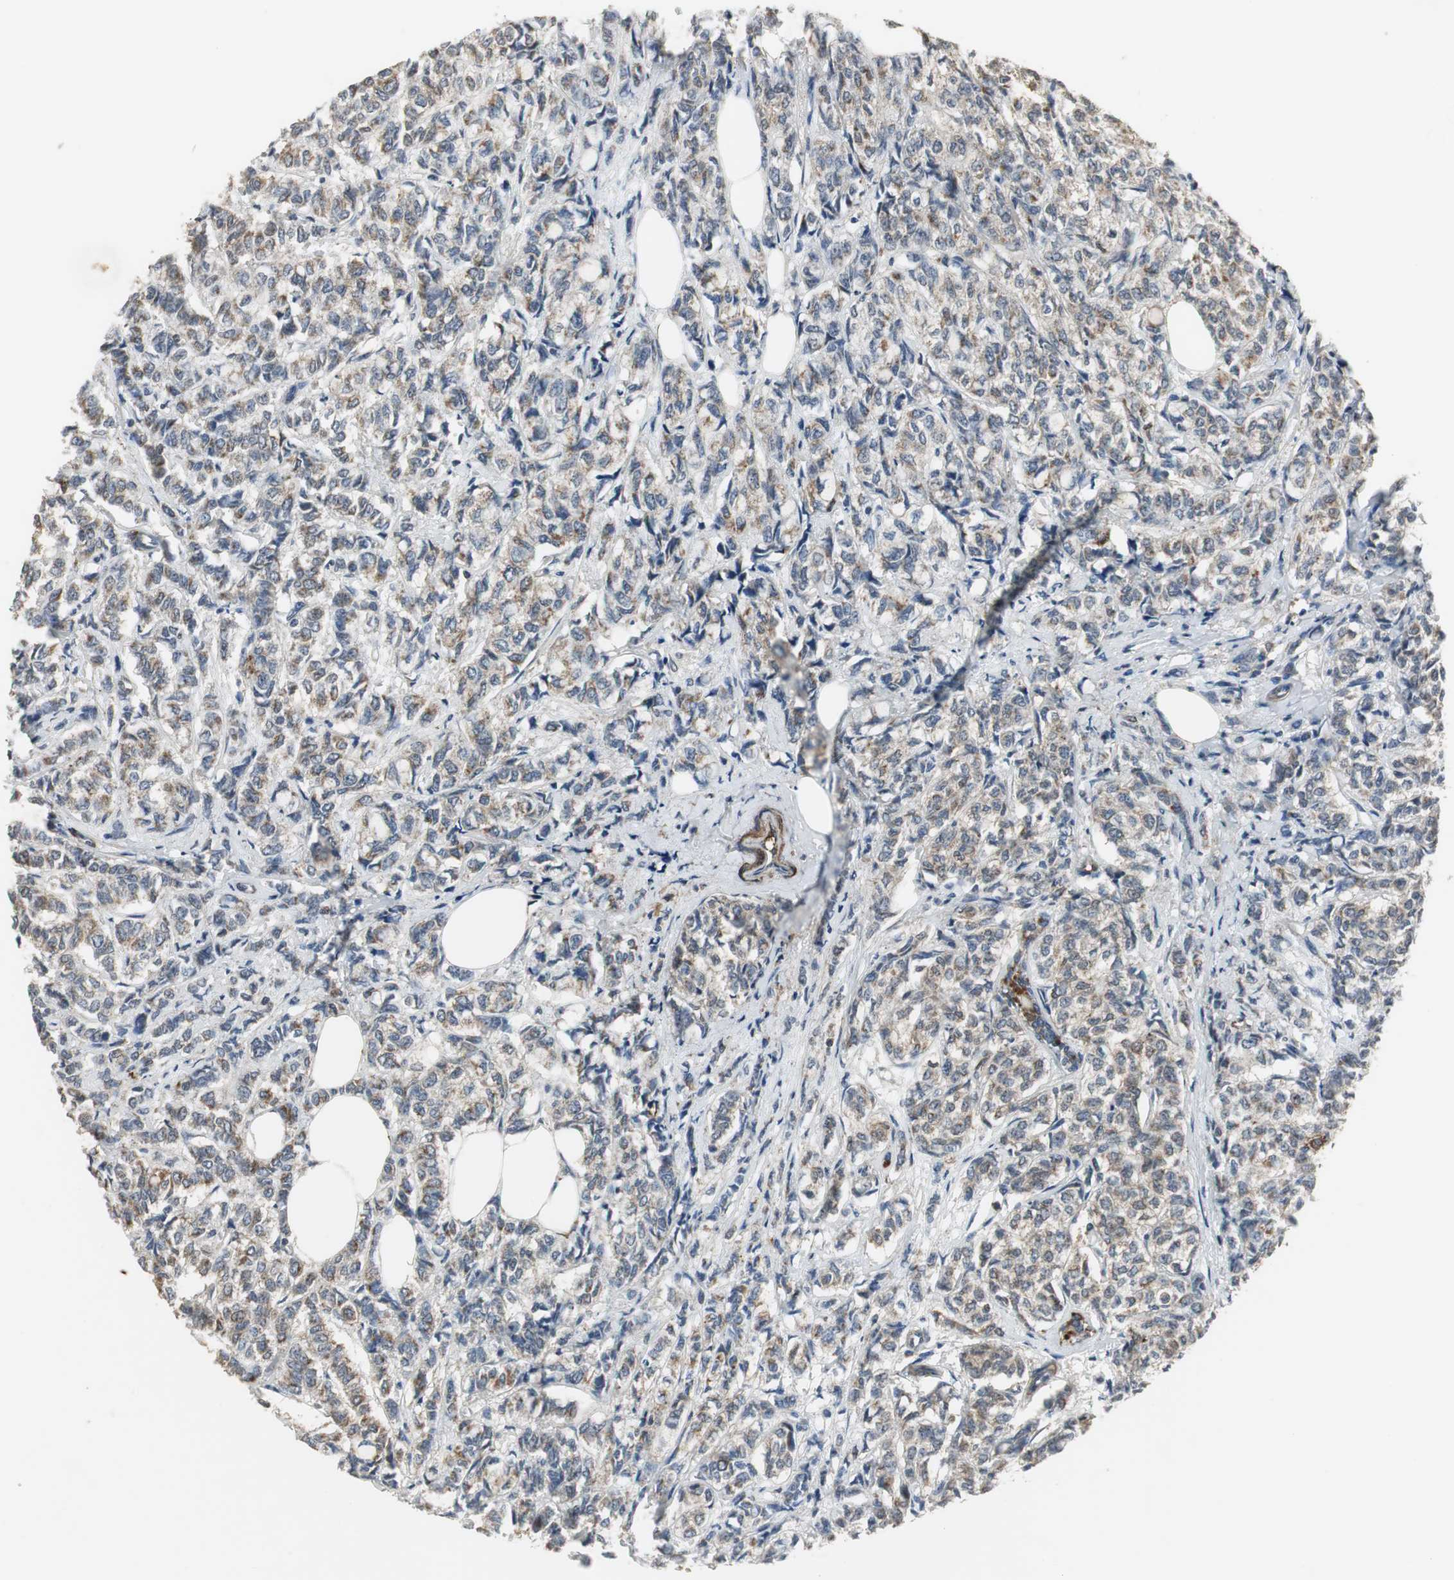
{"staining": {"intensity": "moderate", "quantity": ">75%", "location": "cytoplasmic/membranous"}, "tissue": "breast cancer", "cell_type": "Tumor cells", "image_type": "cancer", "snomed": [{"axis": "morphology", "description": "Lobular carcinoma"}, {"axis": "topography", "description": "Breast"}], "caption": "Breast lobular carcinoma stained with a protein marker reveals moderate staining in tumor cells.", "gene": "JTB", "patient": {"sex": "female", "age": 60}}